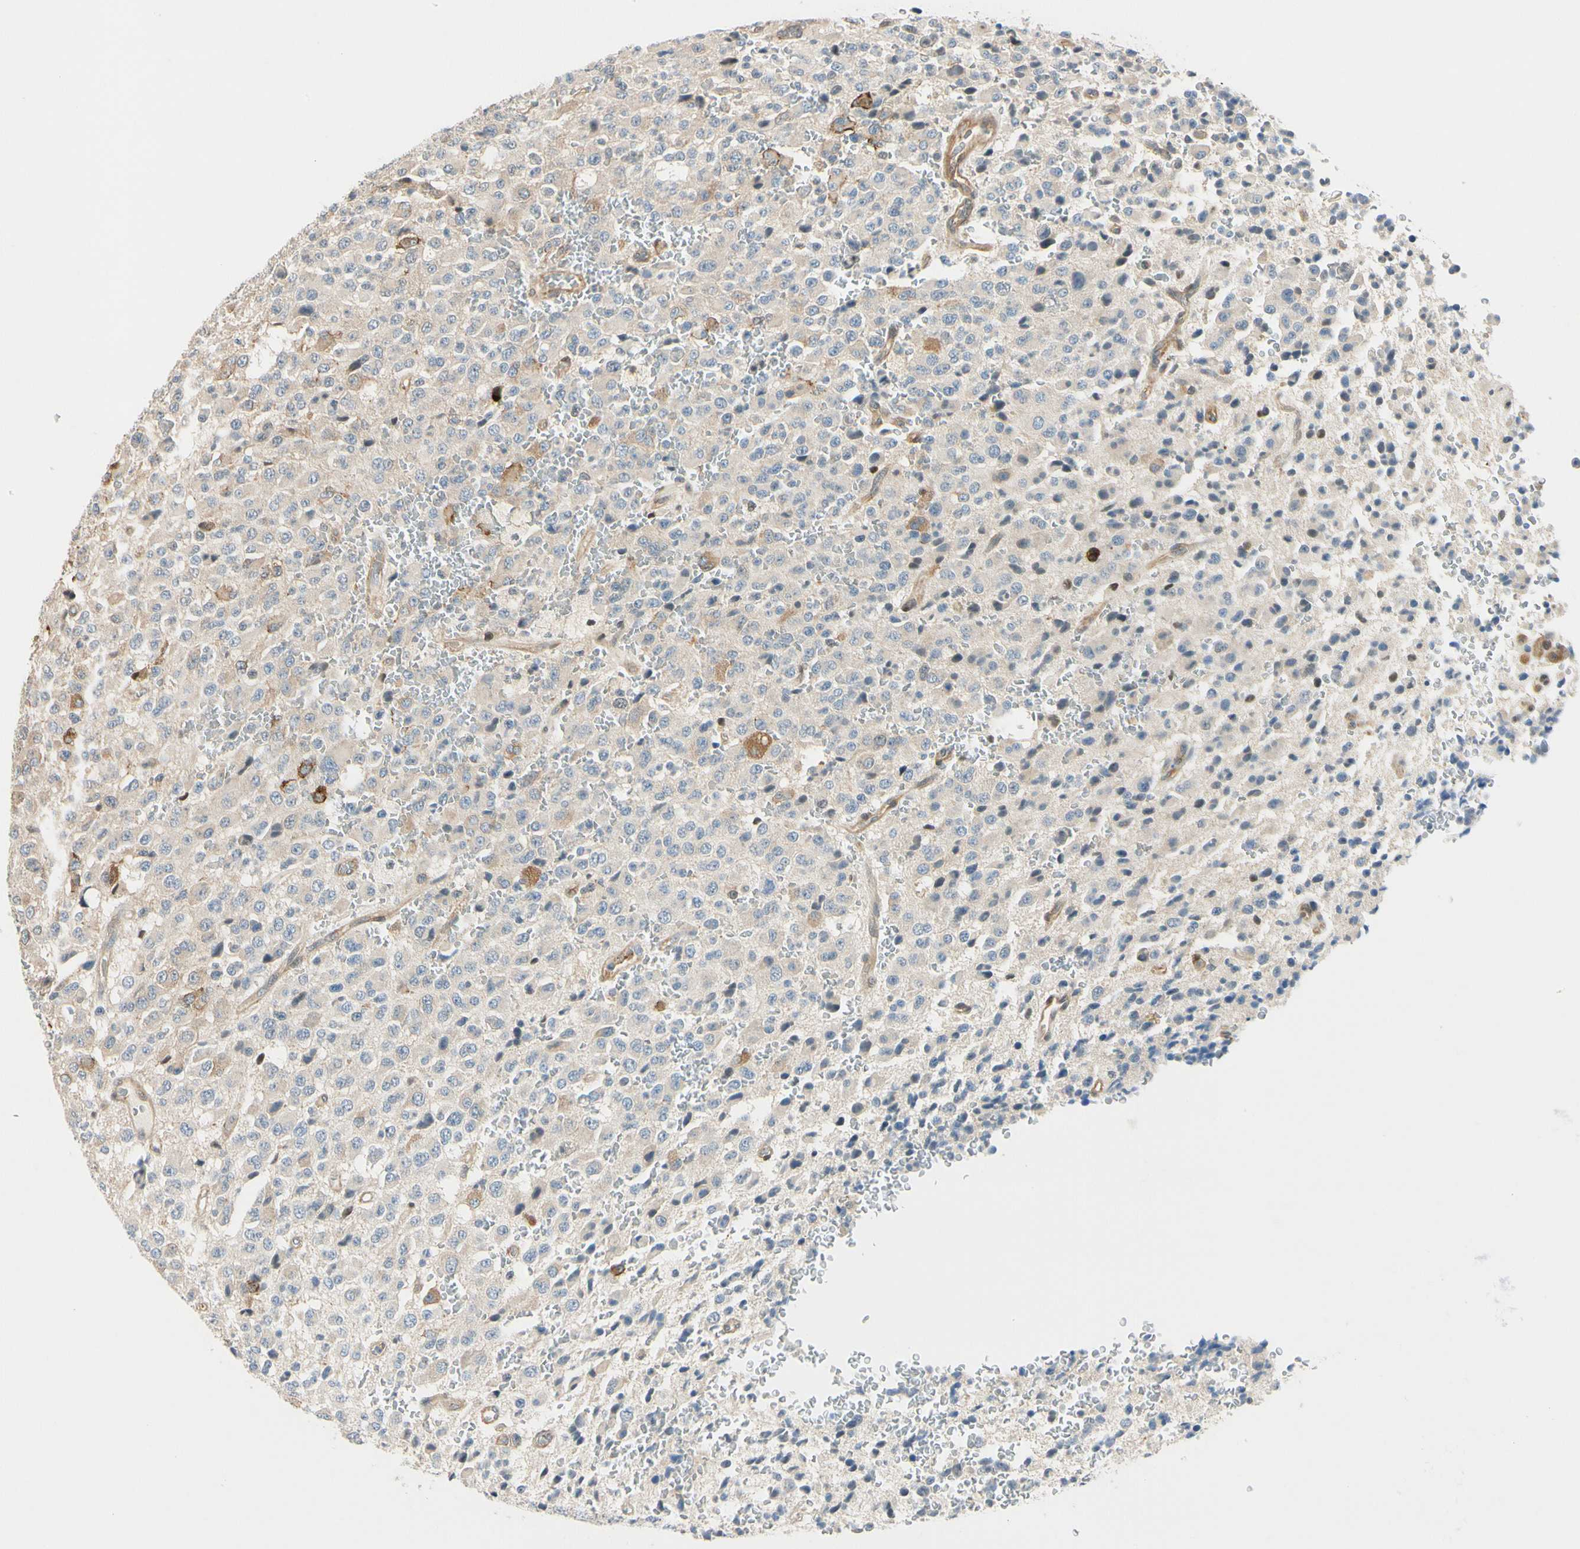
{"staining": {"intensity": "weak", "quantity": ">75%", "location": "cytoplasmic/membranous"}, "tissue": "glioma", "cell_type": "Tumor cells", "image_type": "cancer", "snomed": [{"axis": "morphology", "description": "Glioma, malignant, High grade"}, {"axis": "topography", "description": "pancreas cauda"}], "caption": "This micrograph demonstrates immunohistochemistry (IHC) staining of human glioma, with low weak cytoplasmic/membranous positivity in approximately >75% of tumor cells.", "gene": "RASGRF1", "patient": {"sex": "male", "age": 60}}